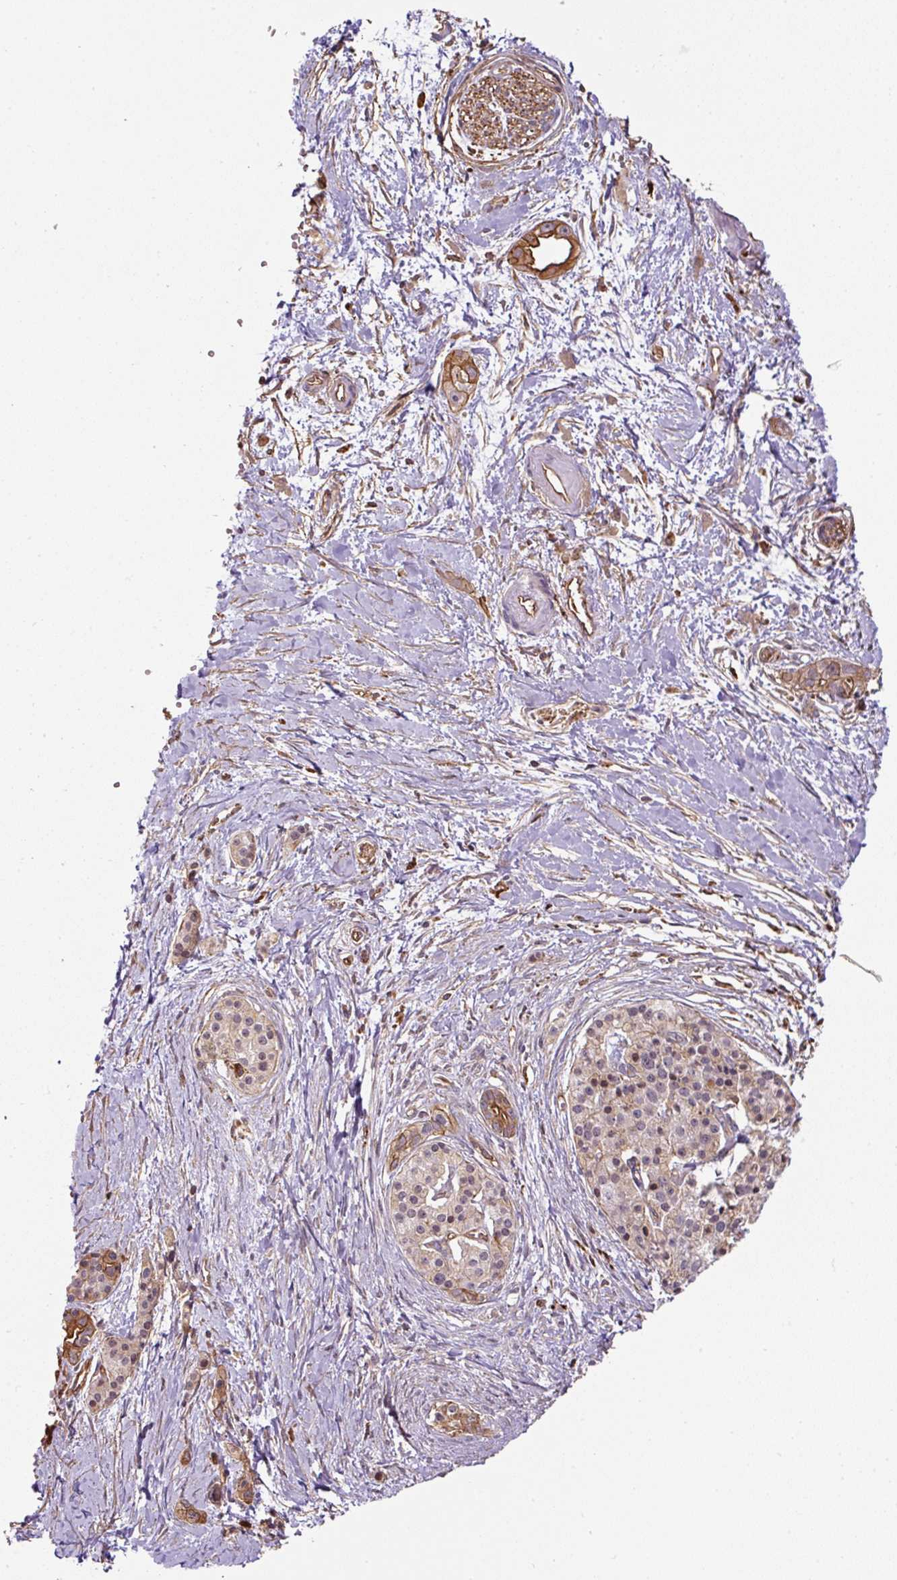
{"staining": {"intensity": "moderate", "quantity": ">75%", "location": "cytoplasmic/membranous"}, "tissue": "pancreatic cancer", "cell_type": "Tumor cells", "image_type": "cancer", "snomed": [{"axis": "morphology", "description": "Adenocarcinoma, NOS"}, {"axis": "topography", "description": "Pancreas"}], "caption": "The image reveals a brown stain indicating the presence of a protein in the cytoplasmic/membranous of tumor cells in pancreatic adenocarcinoma.", "gene": "B3GALT5", "patient": {"sex": "female", "age": 50}}